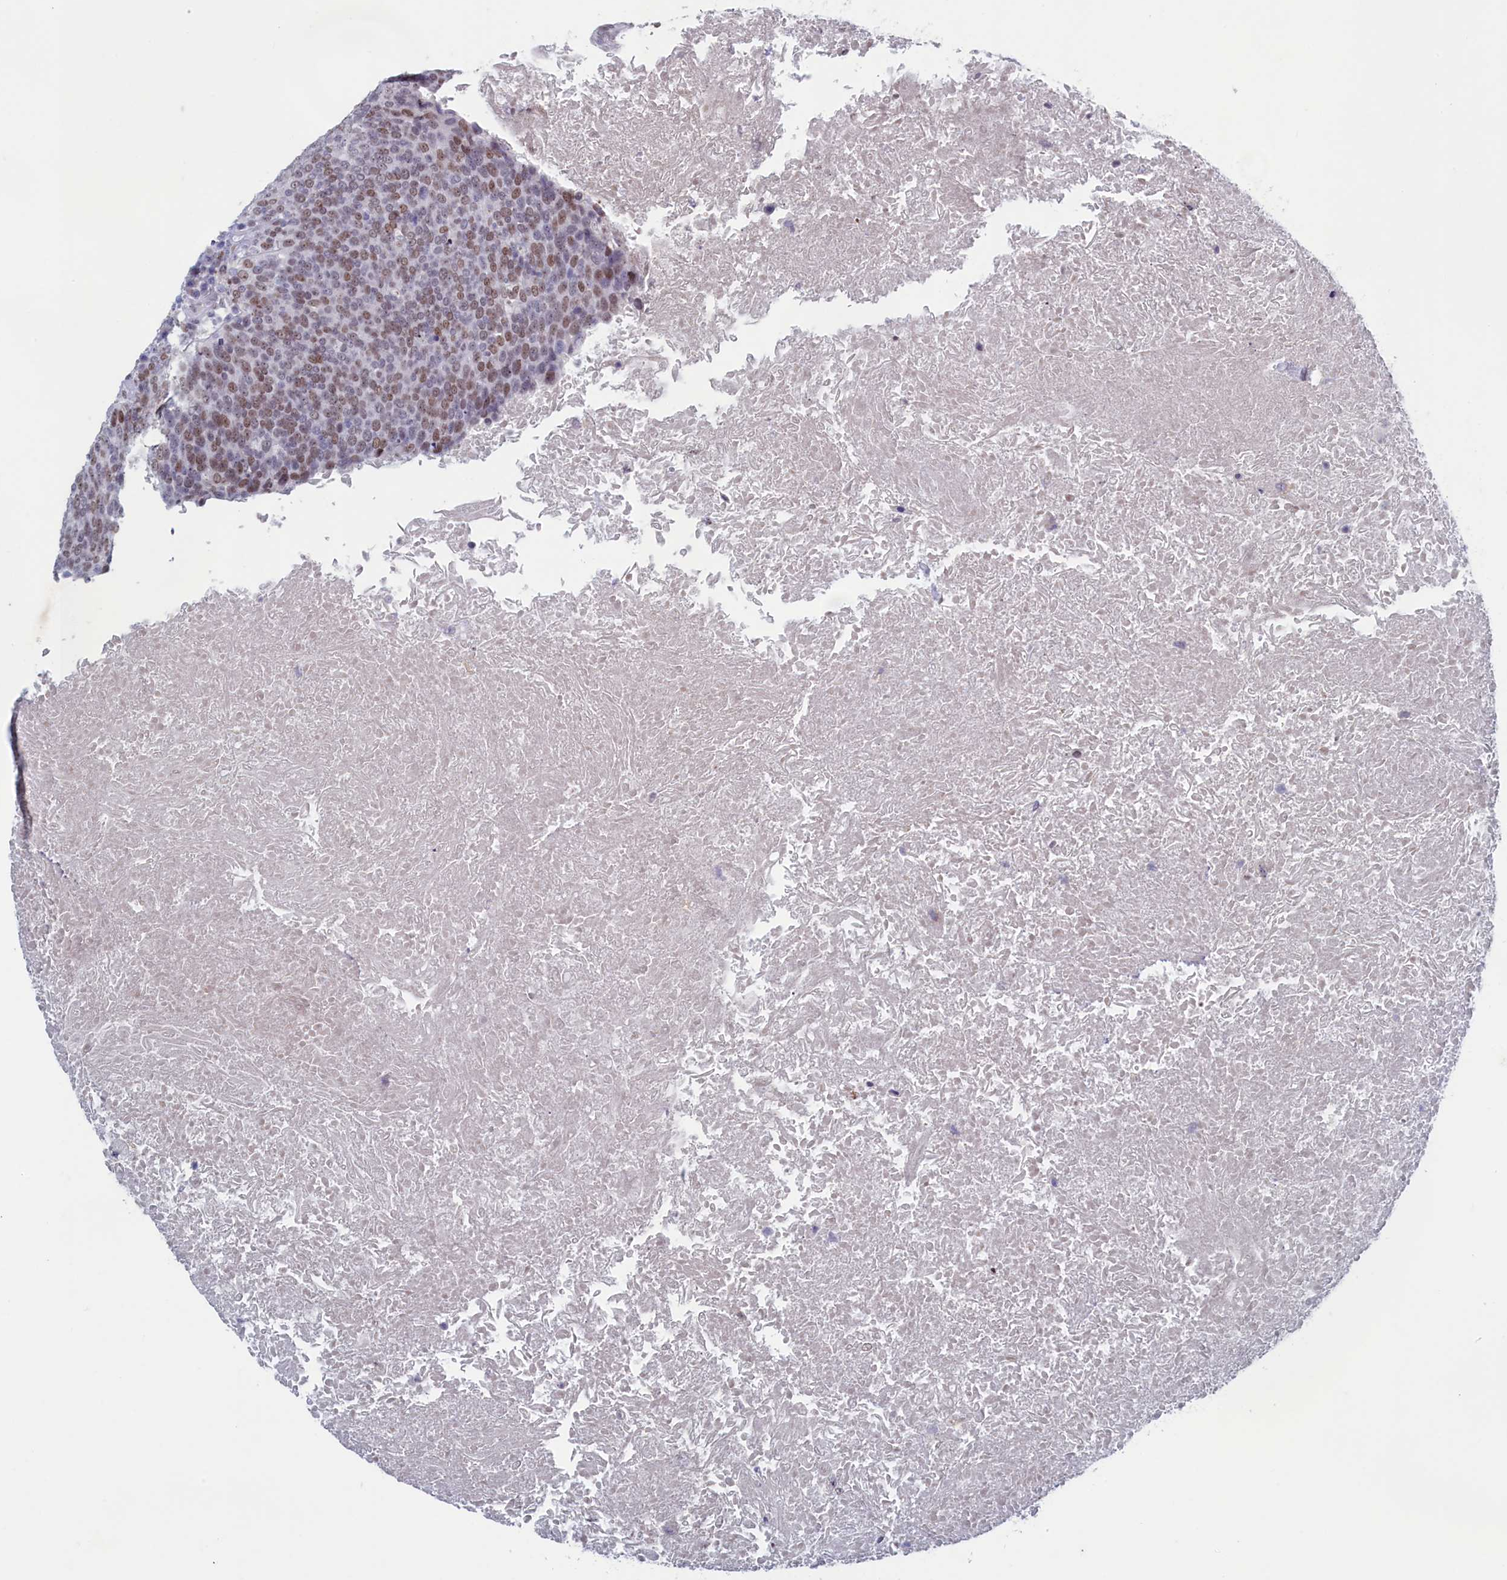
{"staining": {"intensity": "moderate", "quantity": ">75%", "location": "nuclear"}, "tissue": "head and neck cancer", "cell_type": "Tumor cells", "image_type": "cancer", "snomed": [{"axis": "morphology", "description": "Squamous cell carcinoma, NOS"}, {"axis": "morphology", "description": "Squamous cell carcinoma, metastatic, NOS"}, {"axis": "topography", "description": "Lymph node"}, {"axis": "topography", "description": "Head-Neck"}], "caption": "DAB (3,3'-diaminobenzidine) immunohistochemical staining of head and neck cancer exhibits moderate nuclear protein positivity in about >75% of tumor cells.", "gene": "WDR76", "patient": {"sex": "male", "age": 62}}